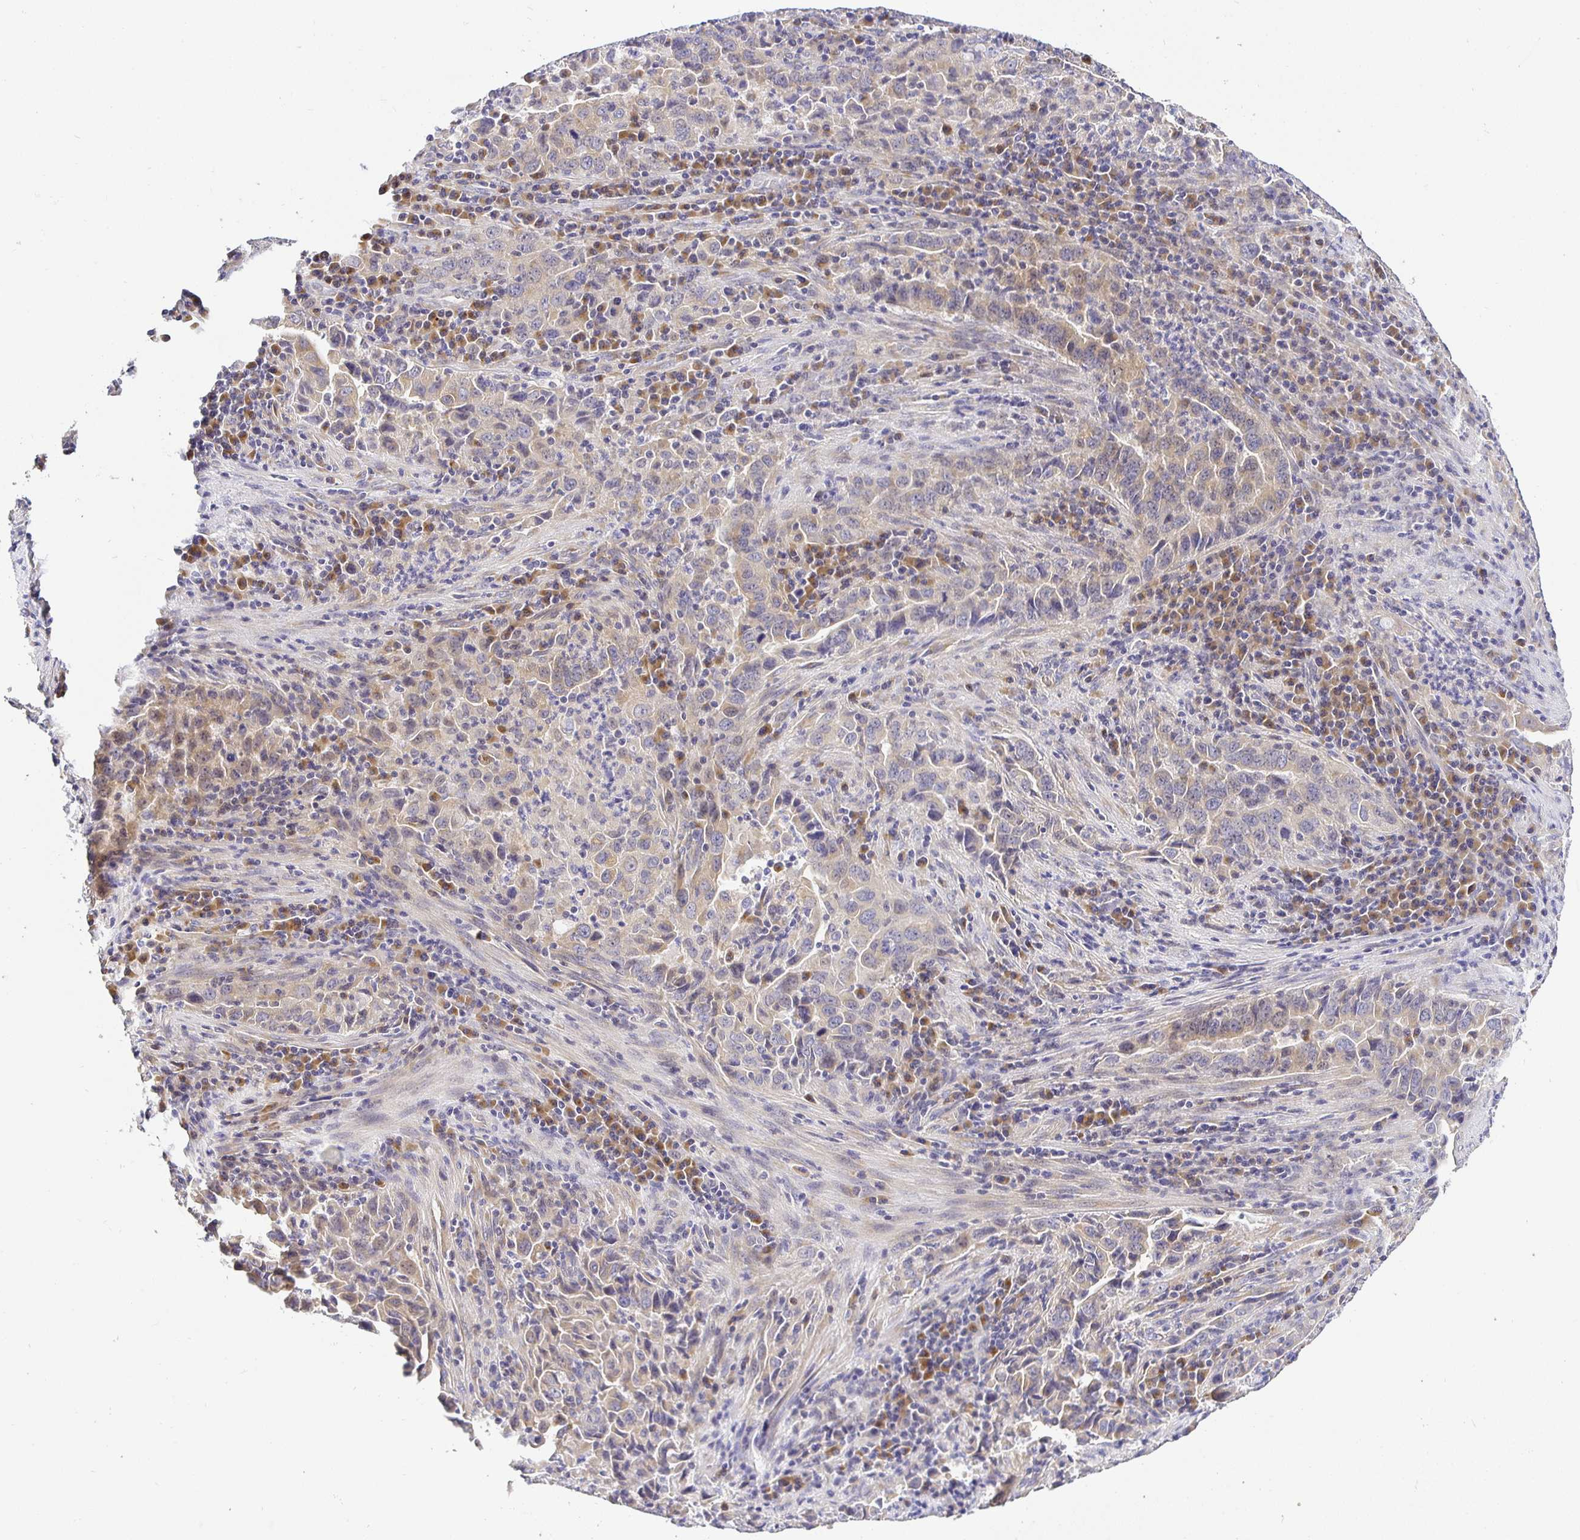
{"staining": {"intensity": "weak", "quantity": ">75%", "location": "cytoplasmic/membranous"}, "tissue": "lung cancer", "cell_type": "Tumor cells", "image_type": "cancer", "snomed": [{"axis": "morphology", "description": "Adenocarcinoma, NOS"}, {"axis": "topography", "description": "Lung"}], "caption": "Immunohistochemical staining of human lung cancer (adenocarcinoma) shows weak cytoplasmic/membranous protein staining in about >75% of tumor cells. (DAB (3,3'-diaminobenzidine) IHC with brightfield microscopy, high magnification).", "gene": "OPALIN", "patient": {"sex": "male", "age": 67}}